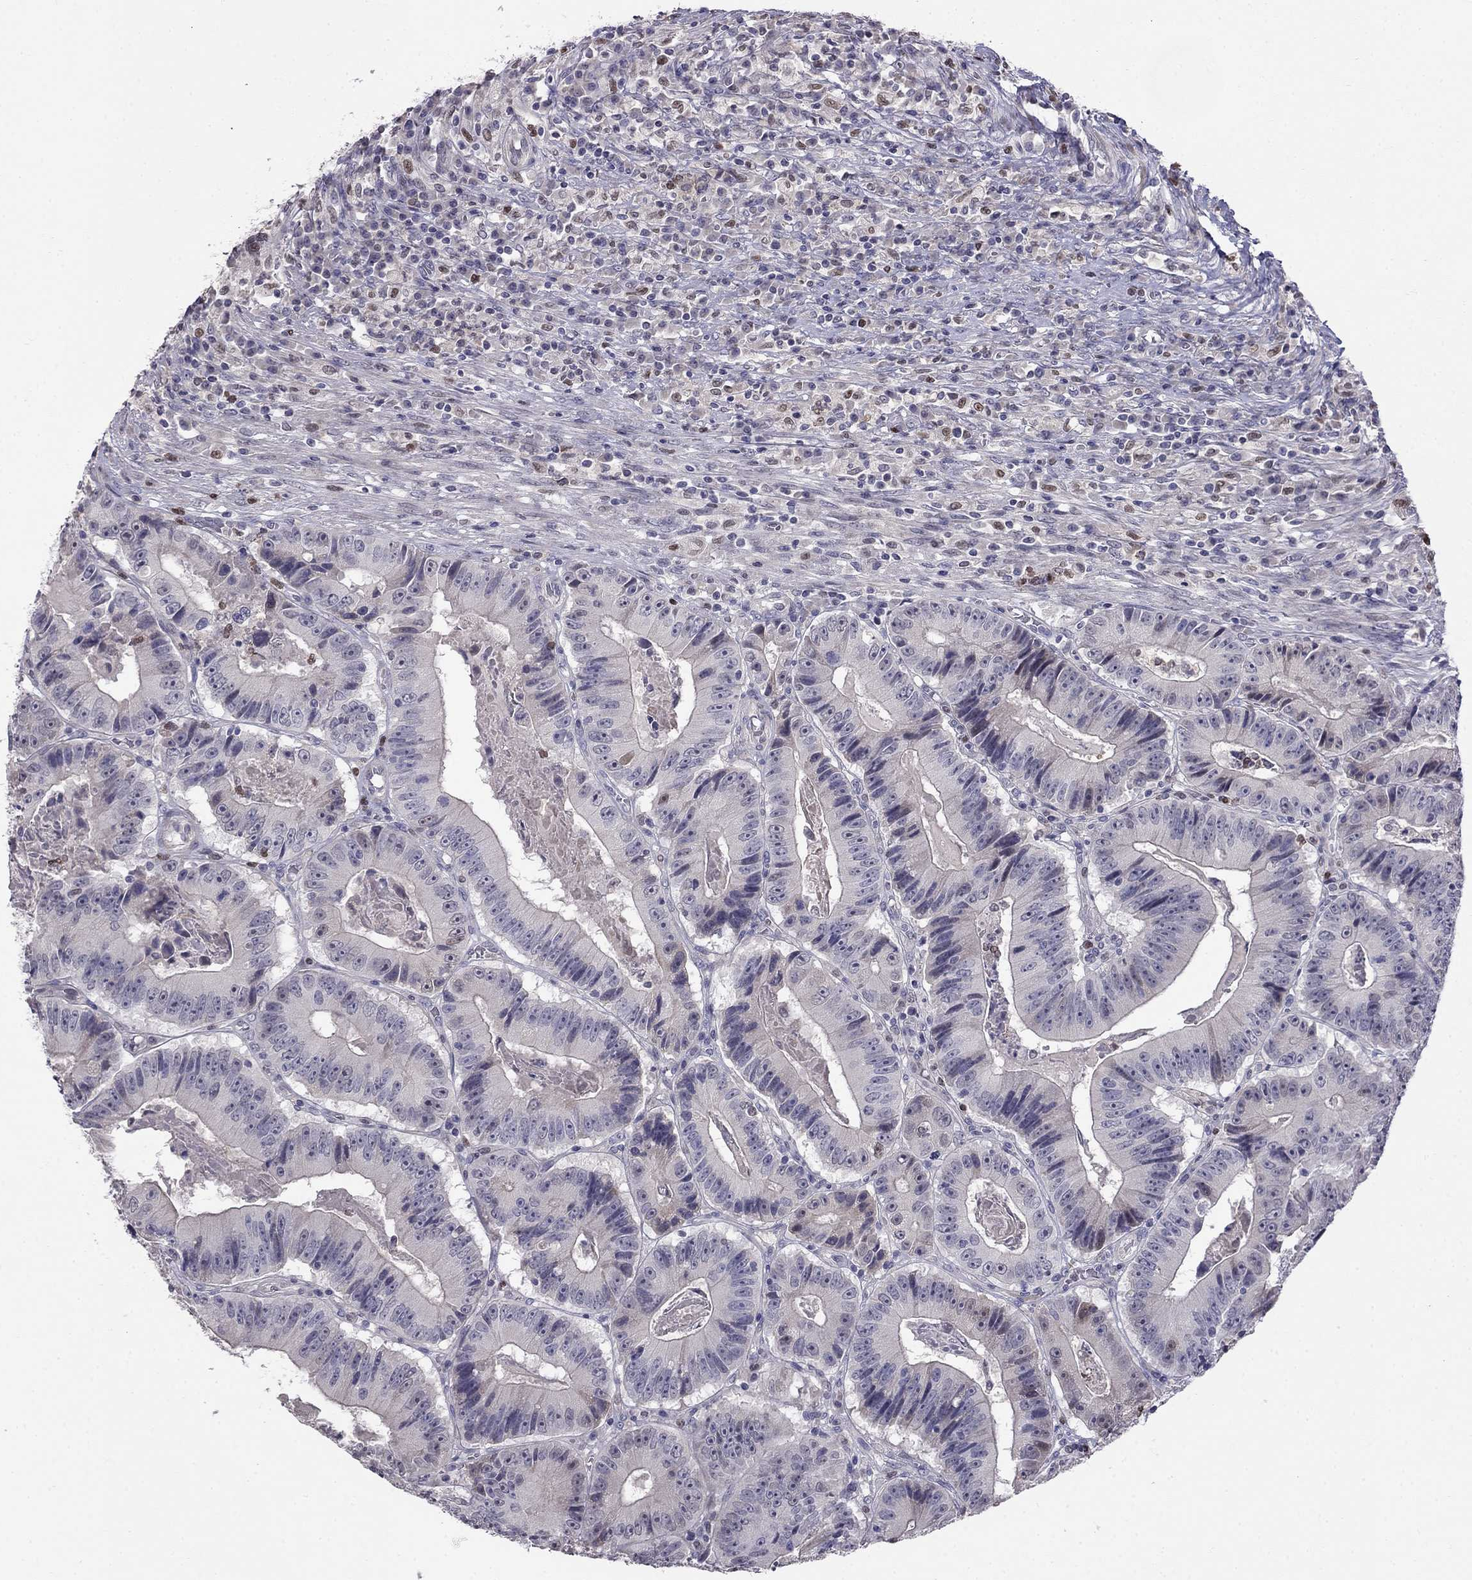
{"staining": {"intensity": "negative", "quantity": "none", "location": "none"}, "tissue": "colorectal cancer", "cell_type": "Tumor cells", "image_type": "cancer", "snomed": [{"axis": "morphology", "description": "Adenocarcinoma, NOS"}, {"axis": "topography", "description": "Colon"}], "caption": "Human colorectal adenocarcinoma stained for a protein using immunohistochemistry reveals no staining in tumor cells.", "gene": "LRRC39", "patient": {"sex": "female", "age": 86}}